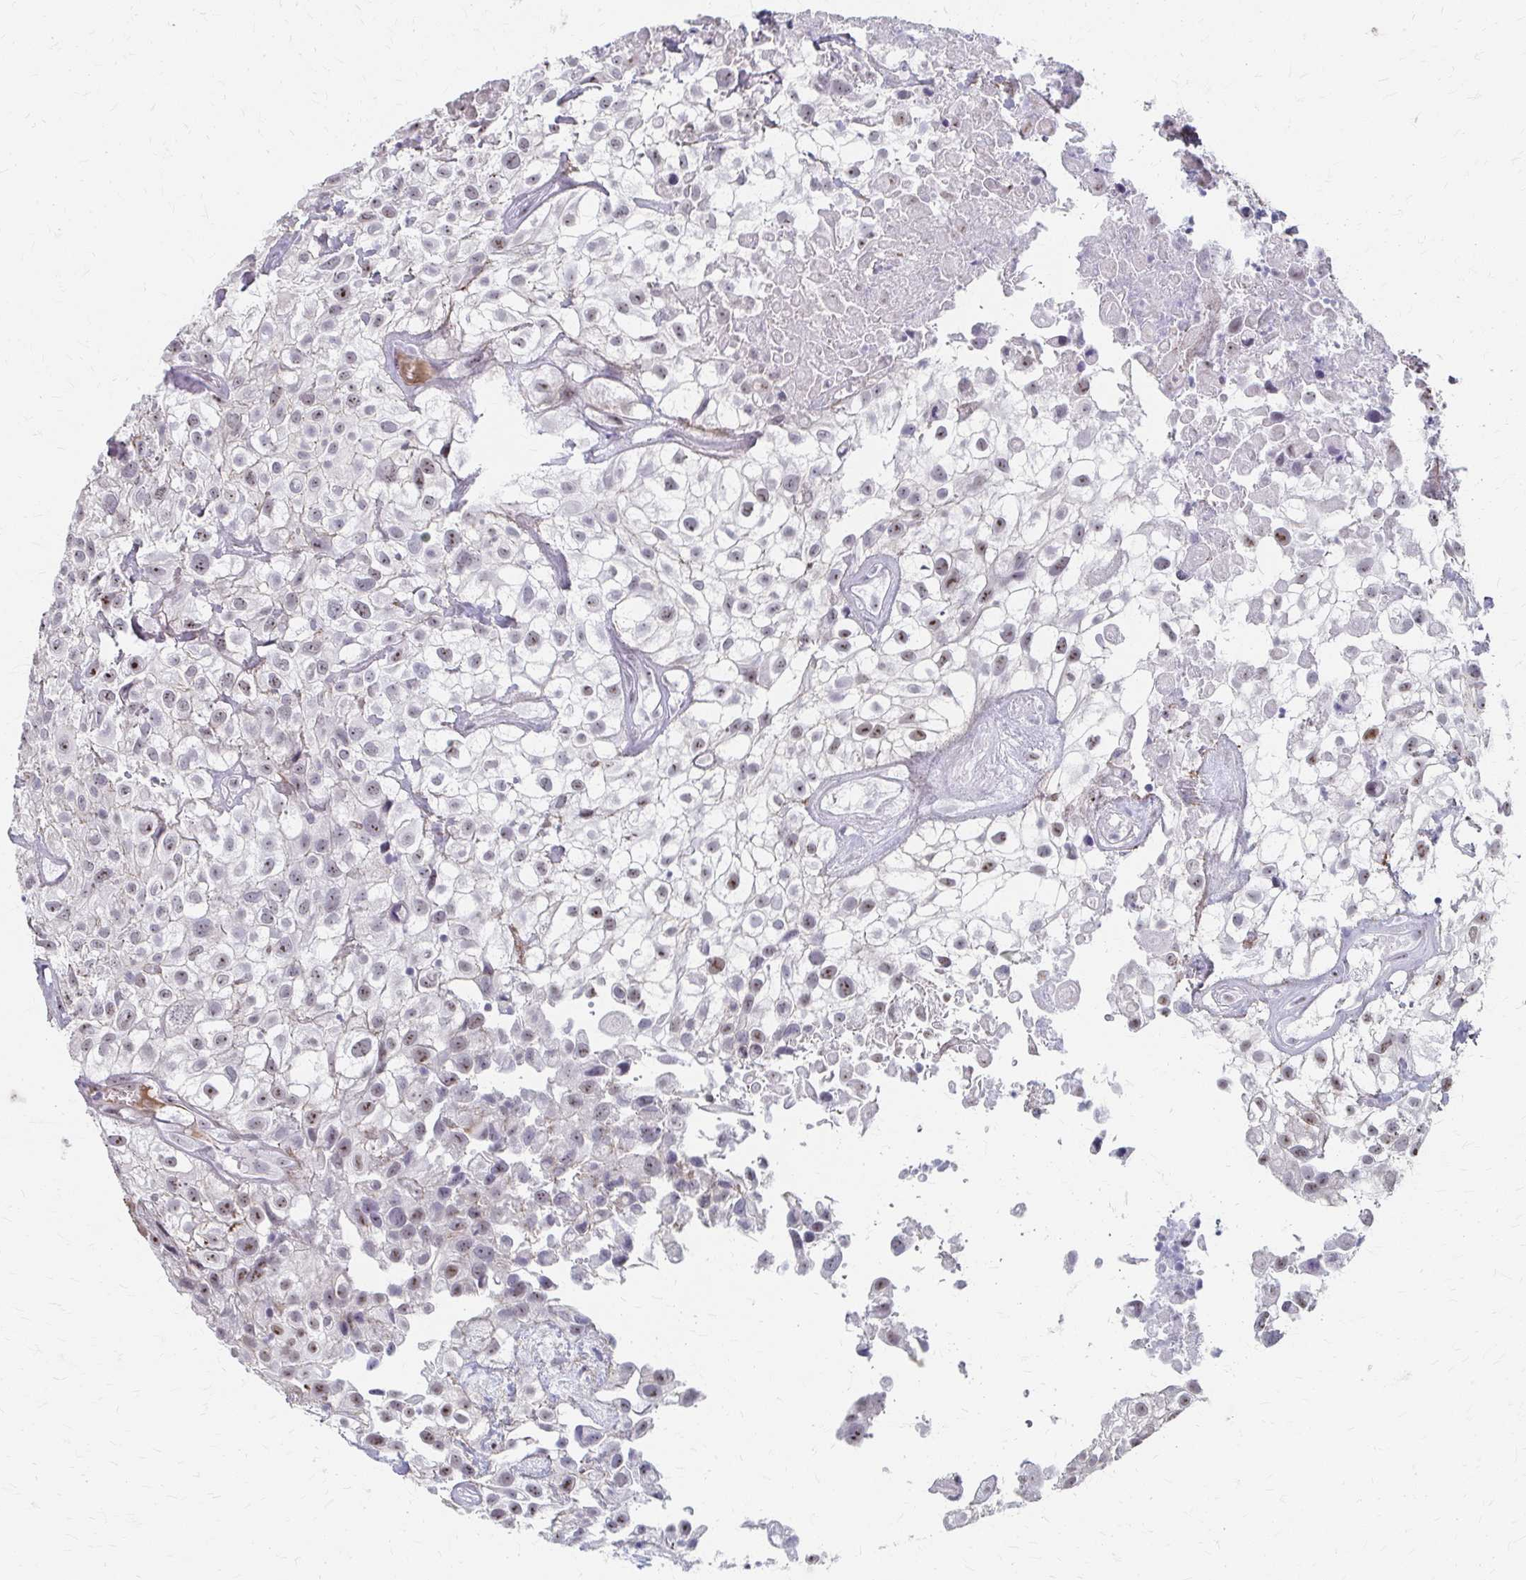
{"staining": {"intensity": "moderate", "quantity": "25%-75%", "location": "nuclear"}, "tissue": "urothelial cancer", "cell_type": "Tumor cells", "image_type": "cancer", "snomed": [{"axis": "morphology", "description": "Urothelial carcinoma, High grade"}, {"axis": "topography", "description": "Urinary bladder"}], "caption": "Immunohistochemical staining of human high-grade urothelial carcinoma exhibits medium levels of moderate nuclear protein expression in approximately 25%-75% of tumor cells.", "gene": "PES1", "patient": {"sex": "male", "age": 56}}